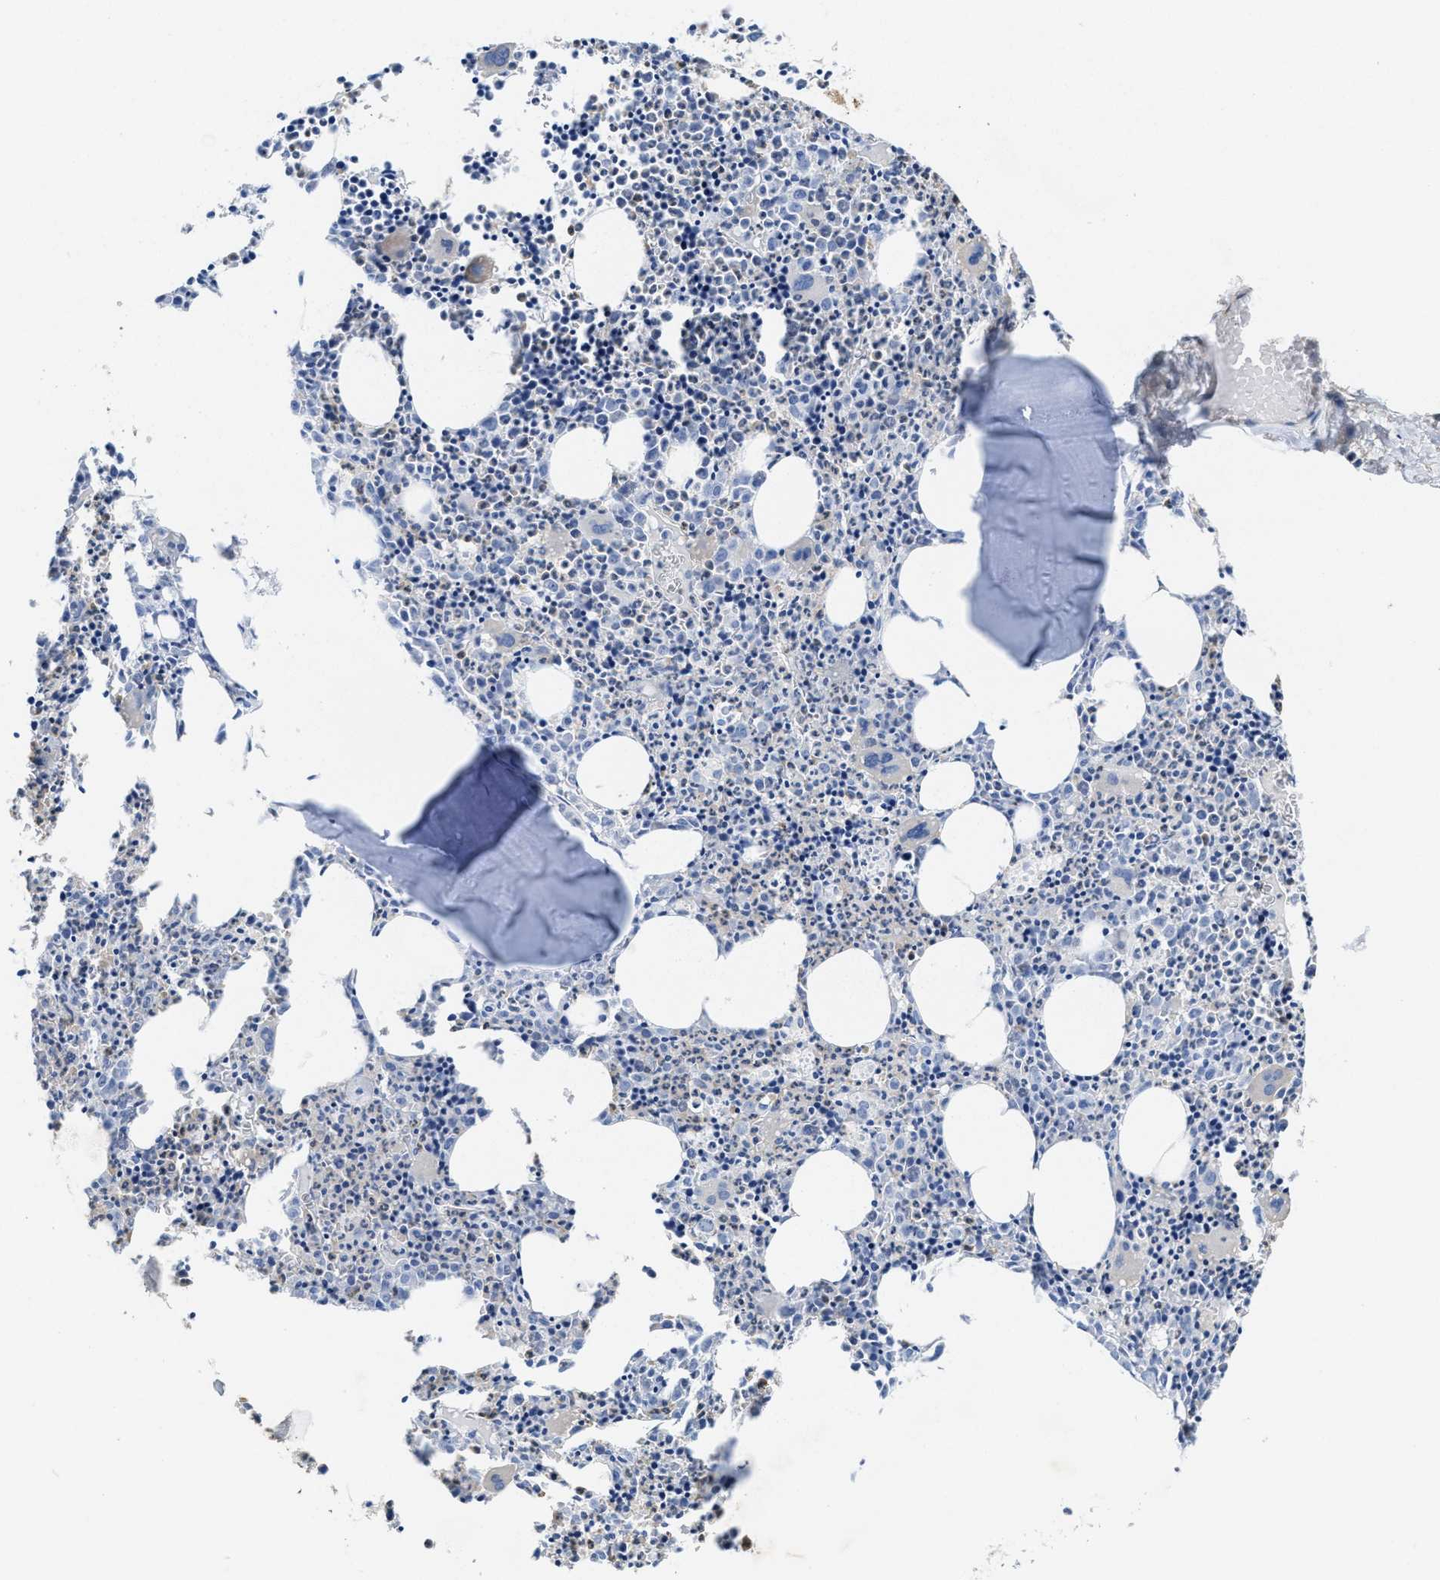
{"staining": {"intensity": "negative", "quantity": "none", "location": "none"}, "tissue": "bone marrow", "cell_type": "Hematopoietic cells", "image_type": "normal", "snomed": [{"axis": "morphology", "description": "Normal tissue, NOS"}, {"axis": "morphology", "description": "Inflammation, NOS"}, {"axis": "topography", "description": "Bone marrow"}], "caption": "High magnification brightfield microscopy of unremarkable bone marrow stained with DAB (3,3'-diaminobenzidine) (brown) and counterstained with hematoxylin (blue): hematopoietic cells show no significant expression.", "gene": "CPA2", "patient": {"sex": "male", "age": 31}}